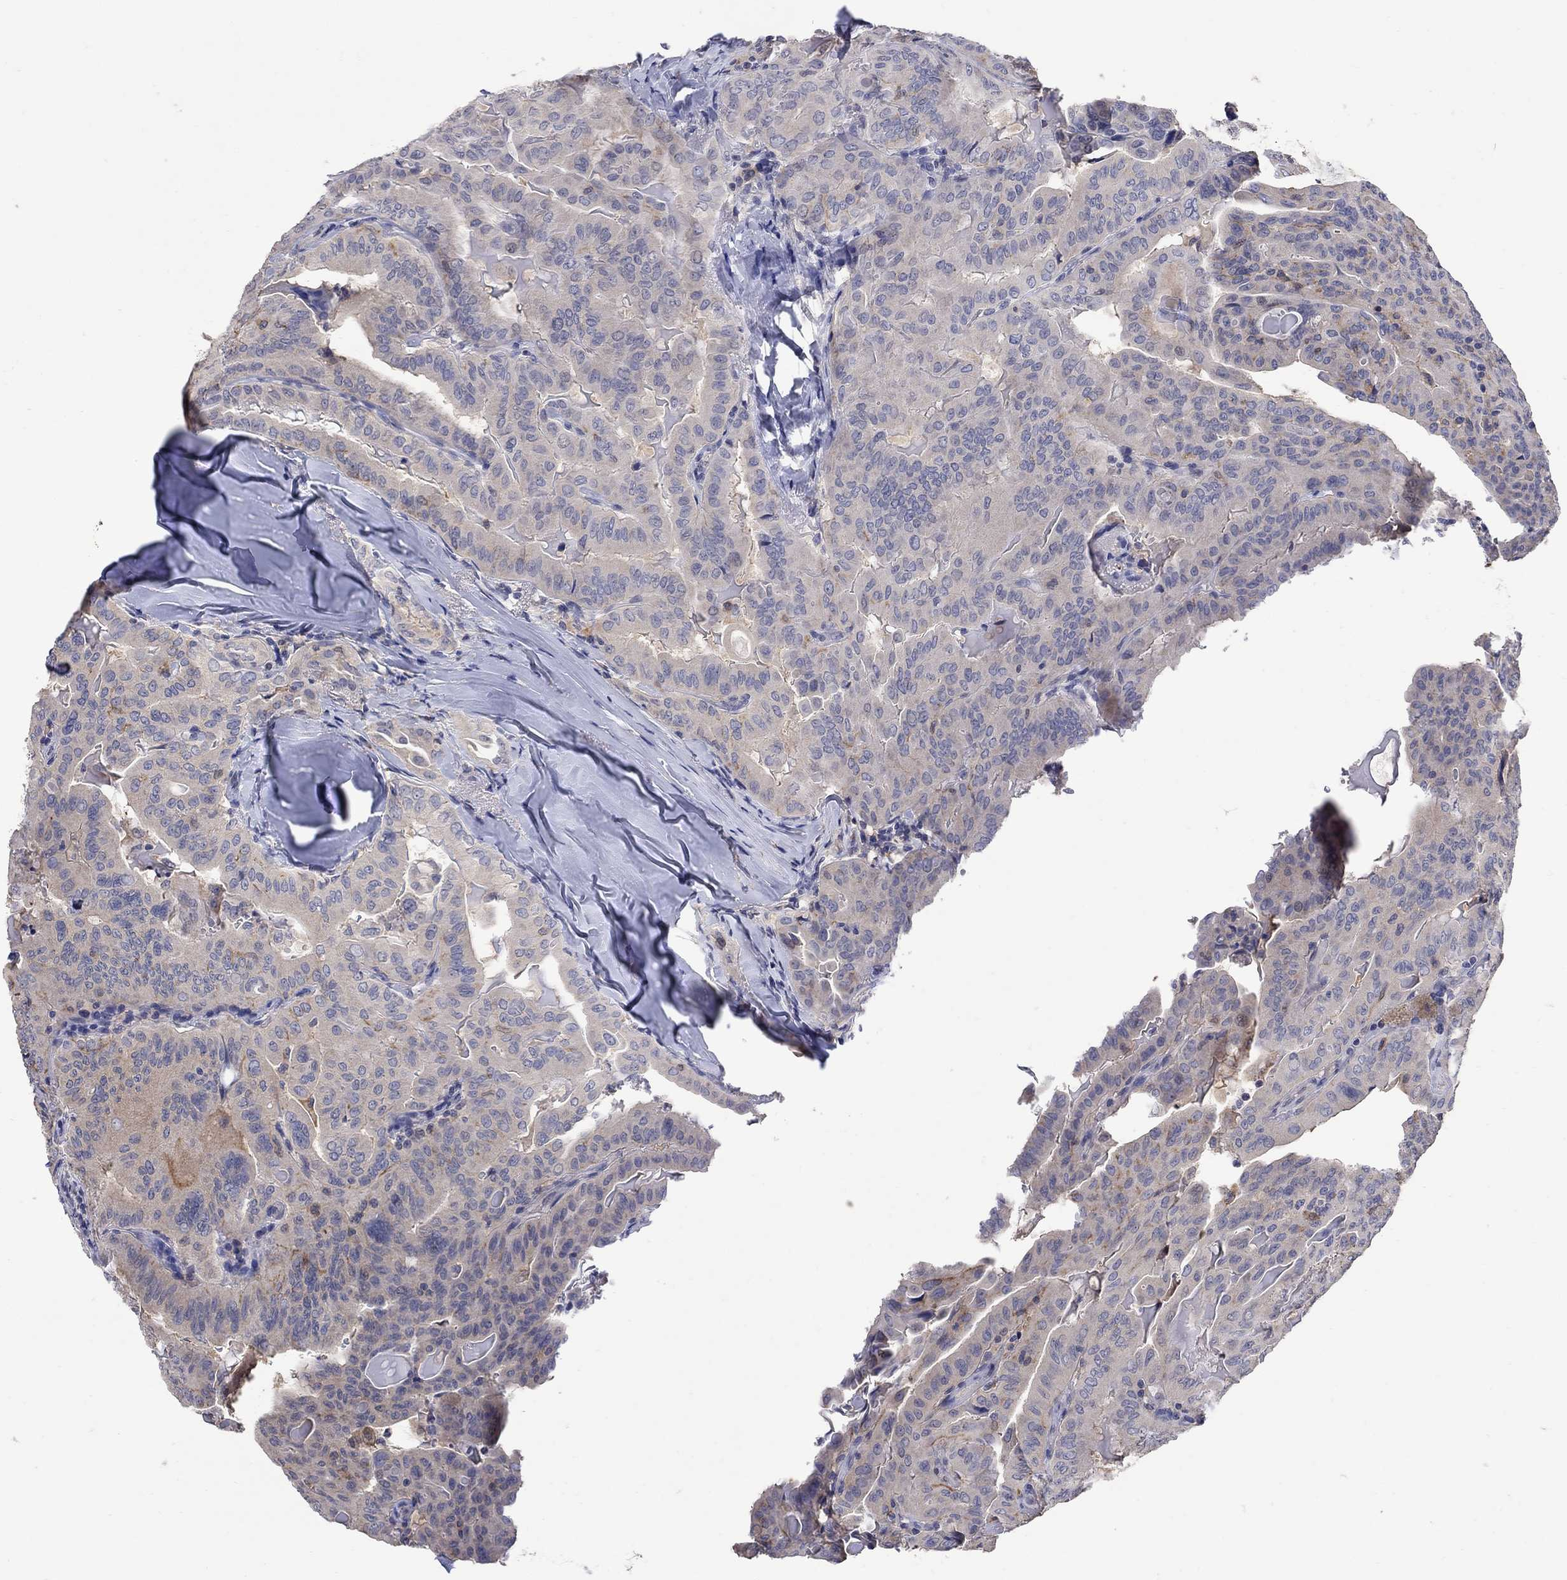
{"staining": {"intensity": "weak", "quantity": "<25%", "location": "cytoplasmic/membranous"}, "tissue": "thyroid cancer", "cell_type": "Tumor cells", "image_type": "cancer", "snomed": [{"axis": "morphology", "description": "Papillary adenocarcinoma, NOS"}, {"axis": "topography", "description": "Thyroid gland"}], "caption": "The immunohistochemistry (IHC) micrograph has no significant expression in tumor cells of thyroid cancer tissue. Nuclei are stained in blue.", "gene": "CETN1", "patient": {"sex": "female", "age": 68}}